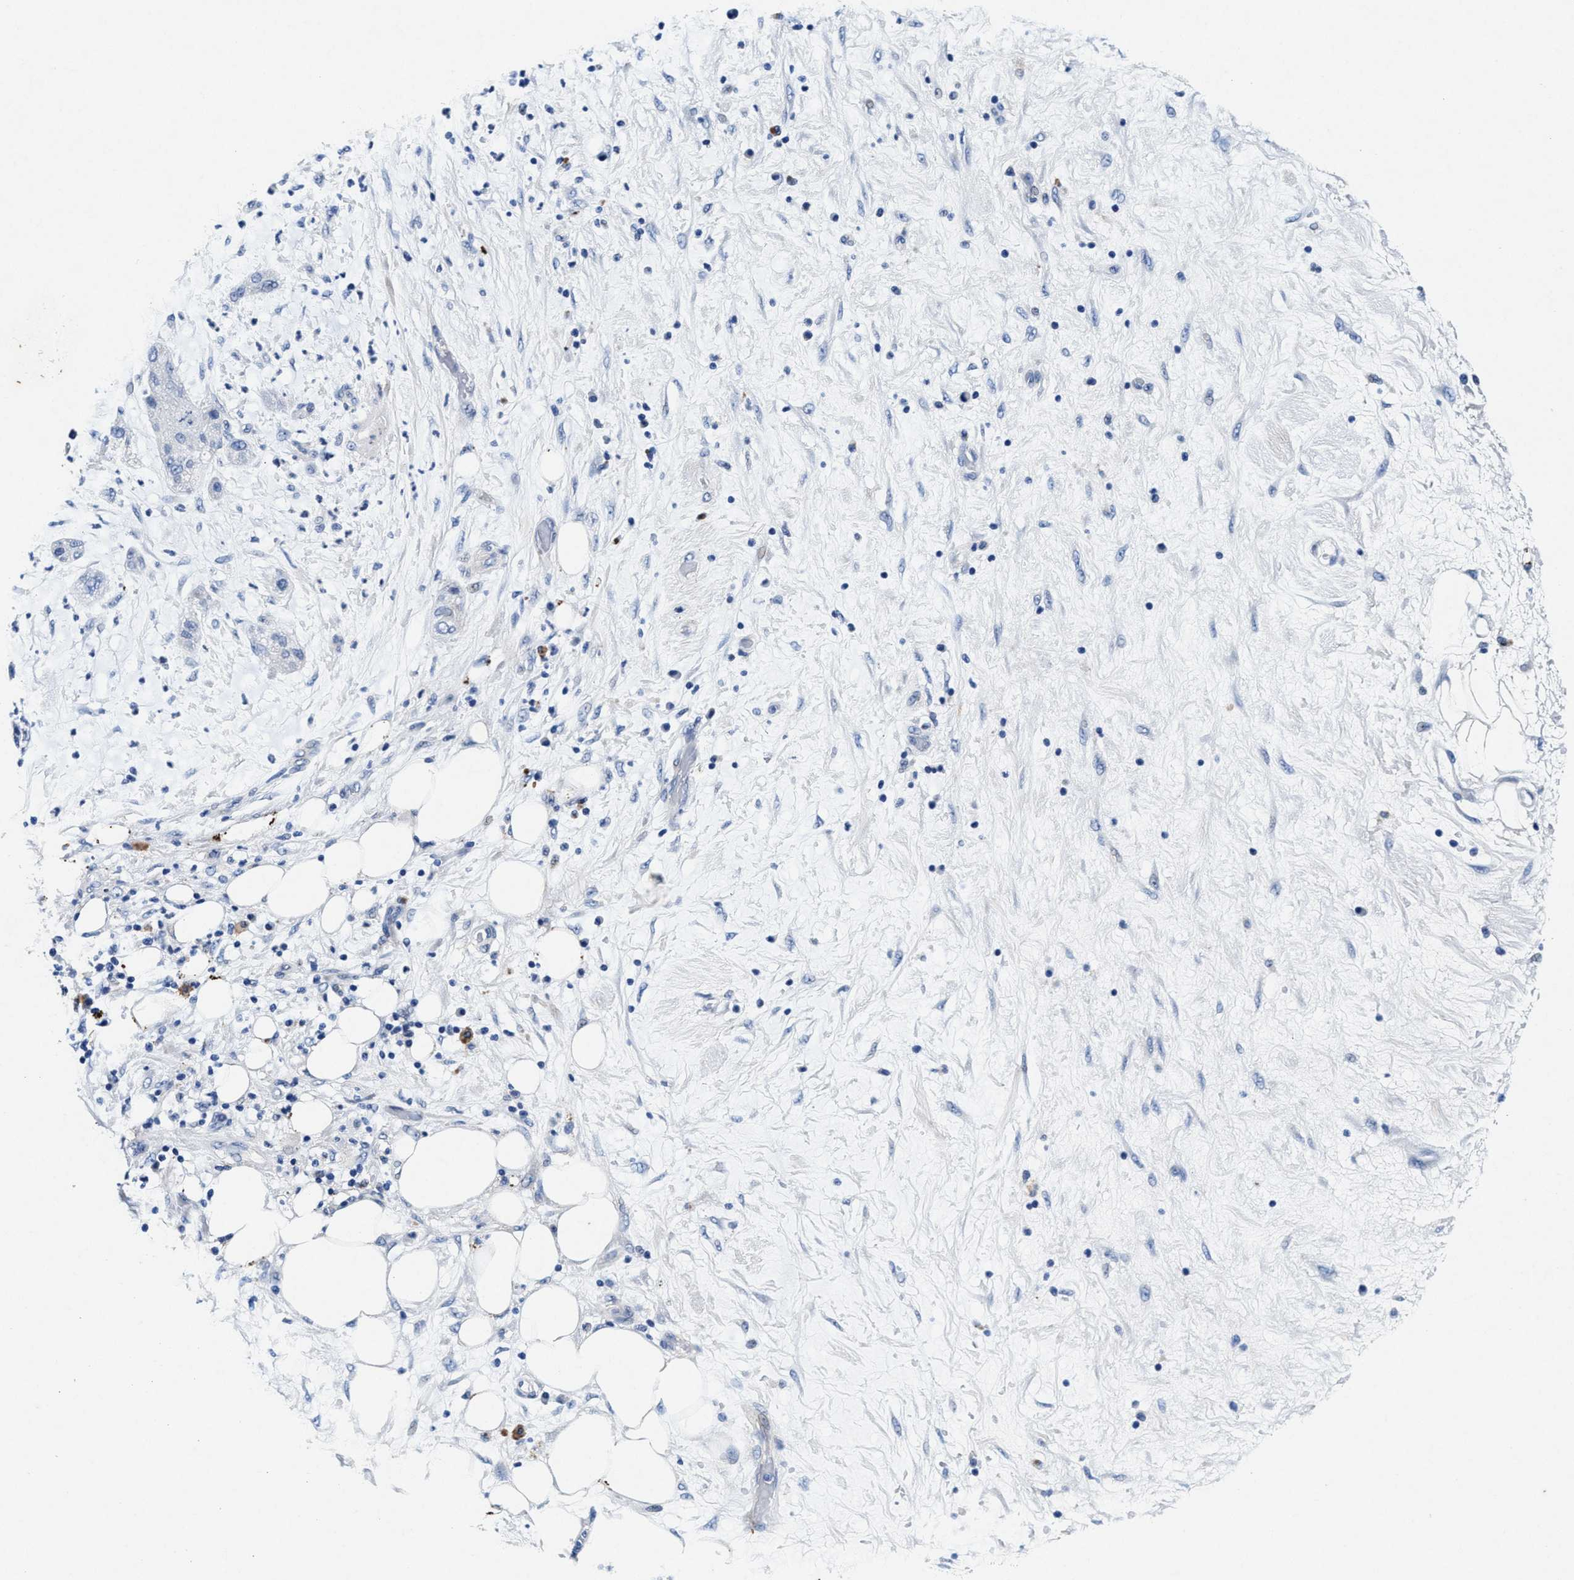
{"staining": {"intensity": "negative", "quantity": "none", "location": "none"}, "tissue": "pancreatic cancer", "cell_type": "Tumor cells", "image_type": "cancer", "snomed": [{"axis": "morphology", "description": "Adenocarcinoma, NOS"}, {"axis": "topography", "description": "Pancreas"}], "caption": "Tumor cells are negative for protein expression in human pancreatic cancer.", "gene": "SLC8A1", "patient": {"sex": "female", "age": 78}}